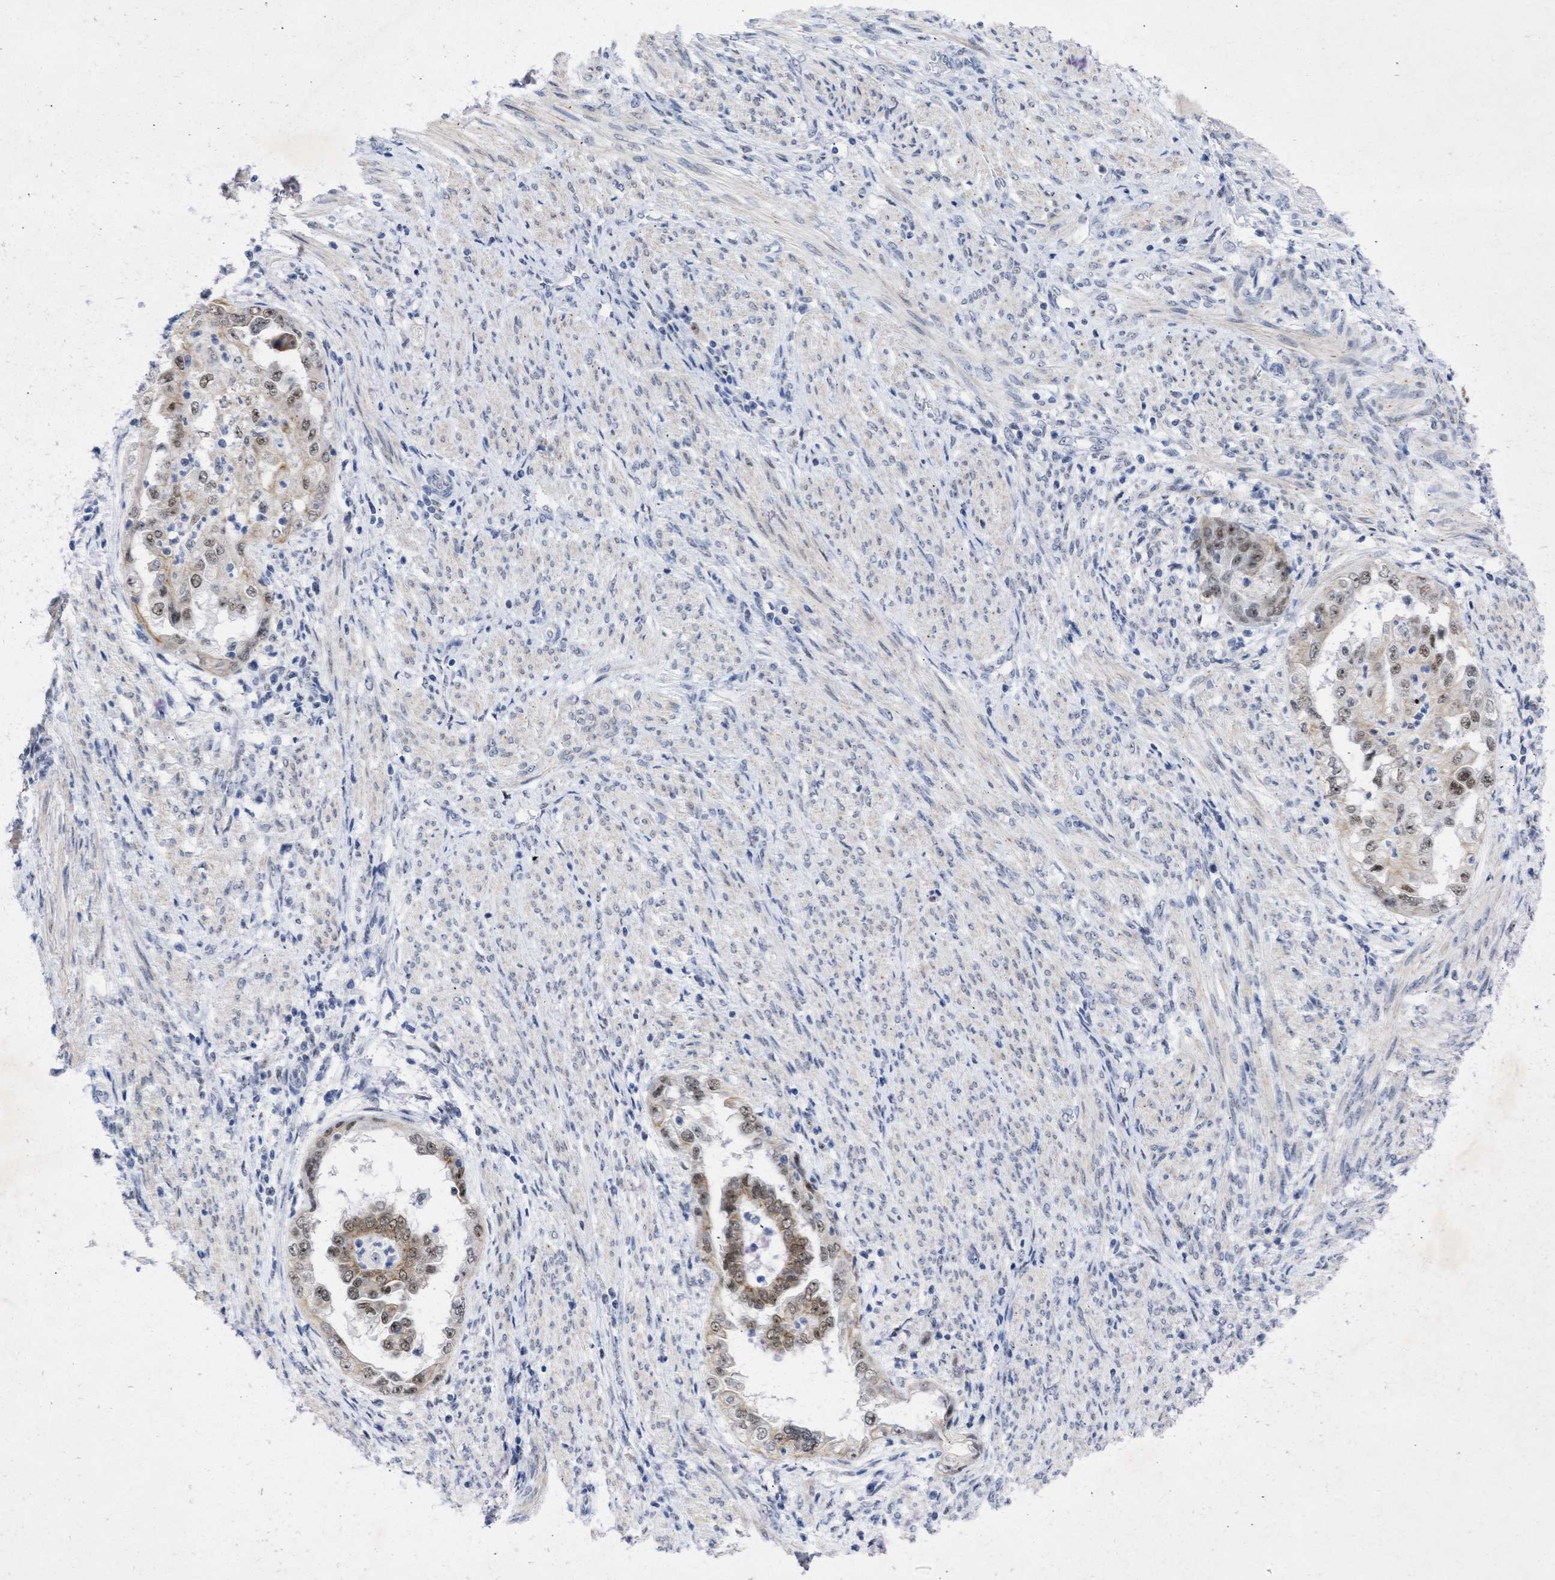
{"staining": {"intensity": "moderate", "quantity": ">75%", "location": "cytoplasmic/membranous,nuclear"}, "tissue": "endometrial cancer", "cell_type": "Tumor cells", "image_type": "cancer", "snomed": [{"axis": "morphology", "description": "Adenocarcinoma, NOS"}, {"axis": "topography", "description": "Endometrium"}], "caption": "Immunohistochemical staining of endometrial adenocarcinoma reveals moderate cytoplasmic/membranous and nuclear protein expression in about >75% of tumor cells.", "gene": "DDX41", "patient": {"sex": "female", "age": 85}}